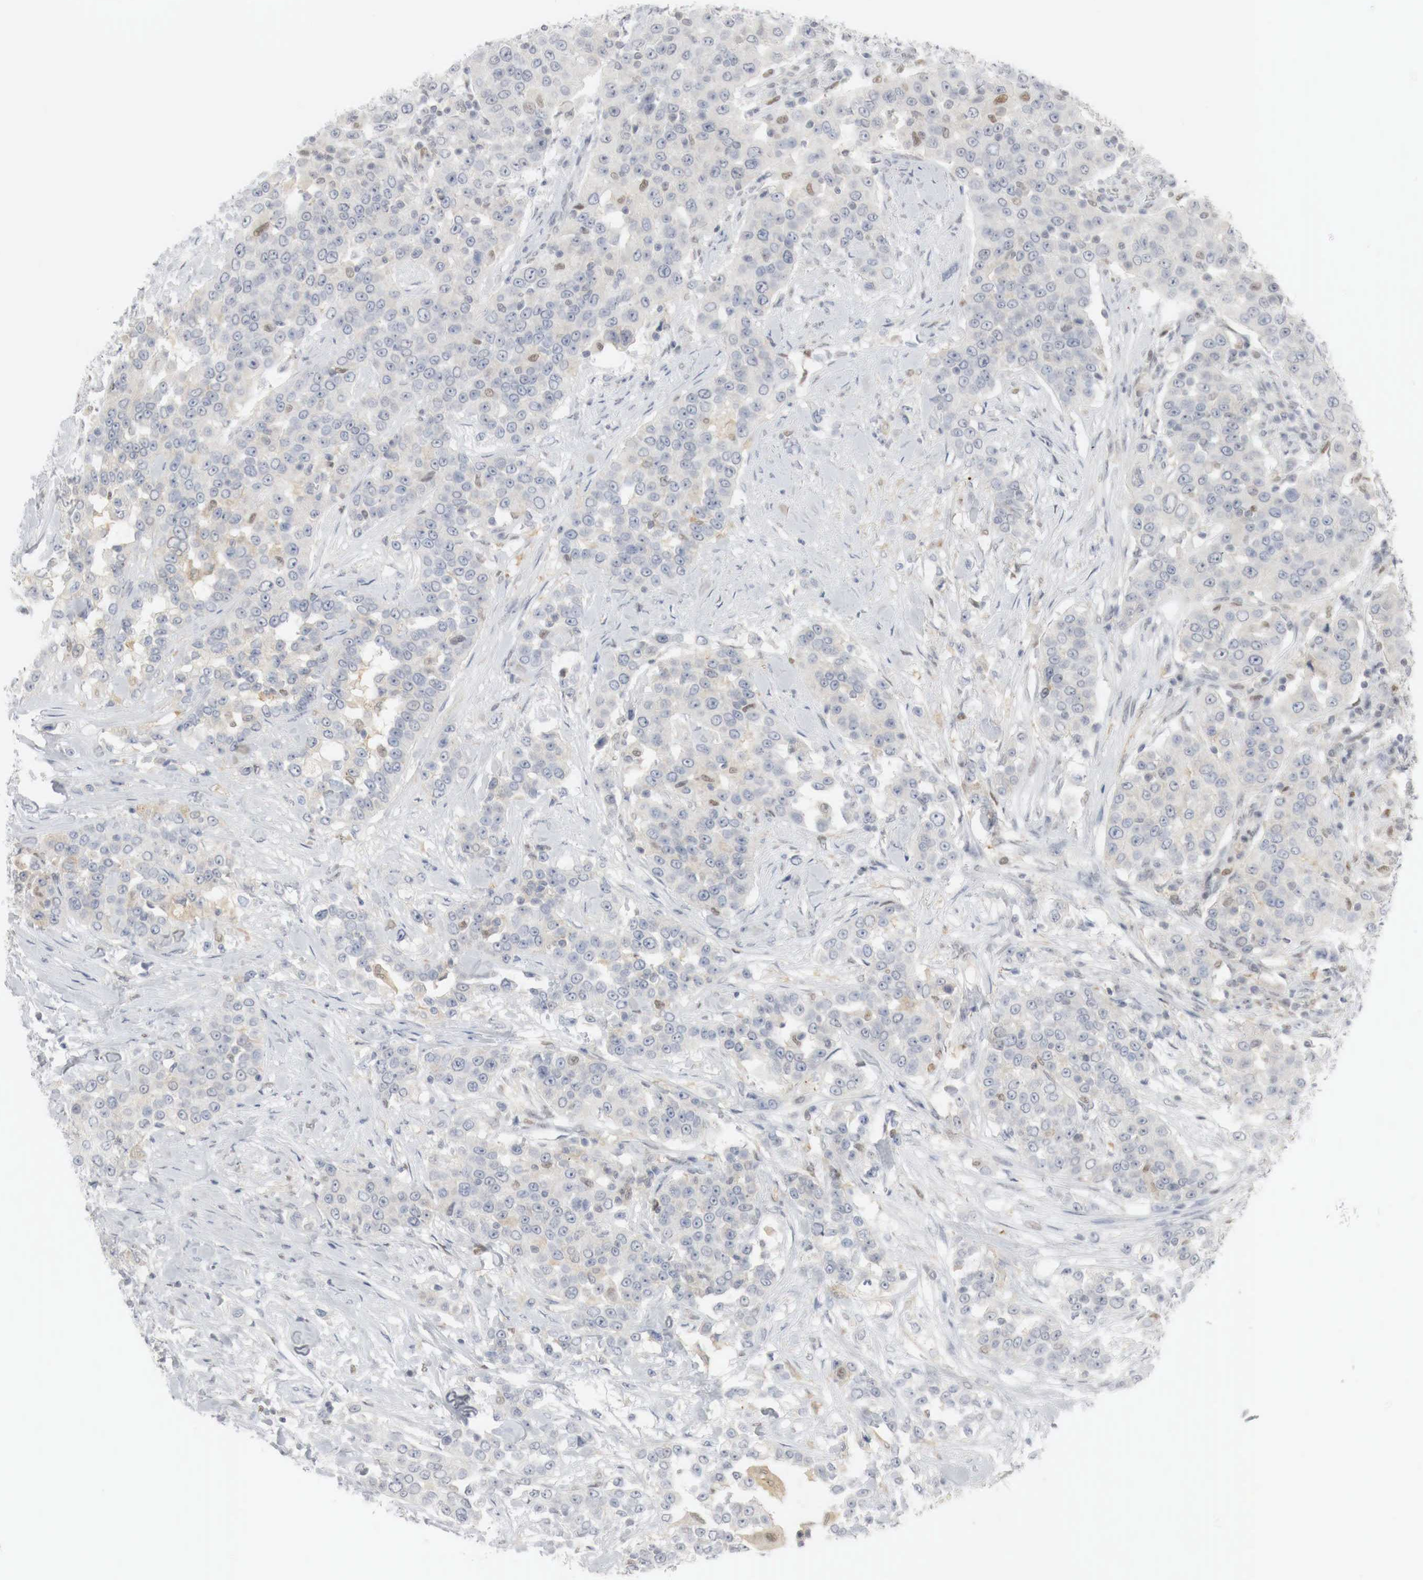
{"staining": {"intensity": "weak", "quantity": "<25%", "location": "cytoplasmic/membranous,nuclear"}, "tissue": "urothelial cancer", "cell_type": "Tumor cells", "image_type": "cancer", "snomed": [{"axis": "morphology", "description": "Urothelial carcinoma, High grade"}, {"axis": "topography", "description": "Urinary bladder"}], "caption": "Urothelial cancer was stained to show a protein in brown. There is no significant staining in tumor cells.", "gene": "MYC", "patient": {"sex": "female", "age": 80}}